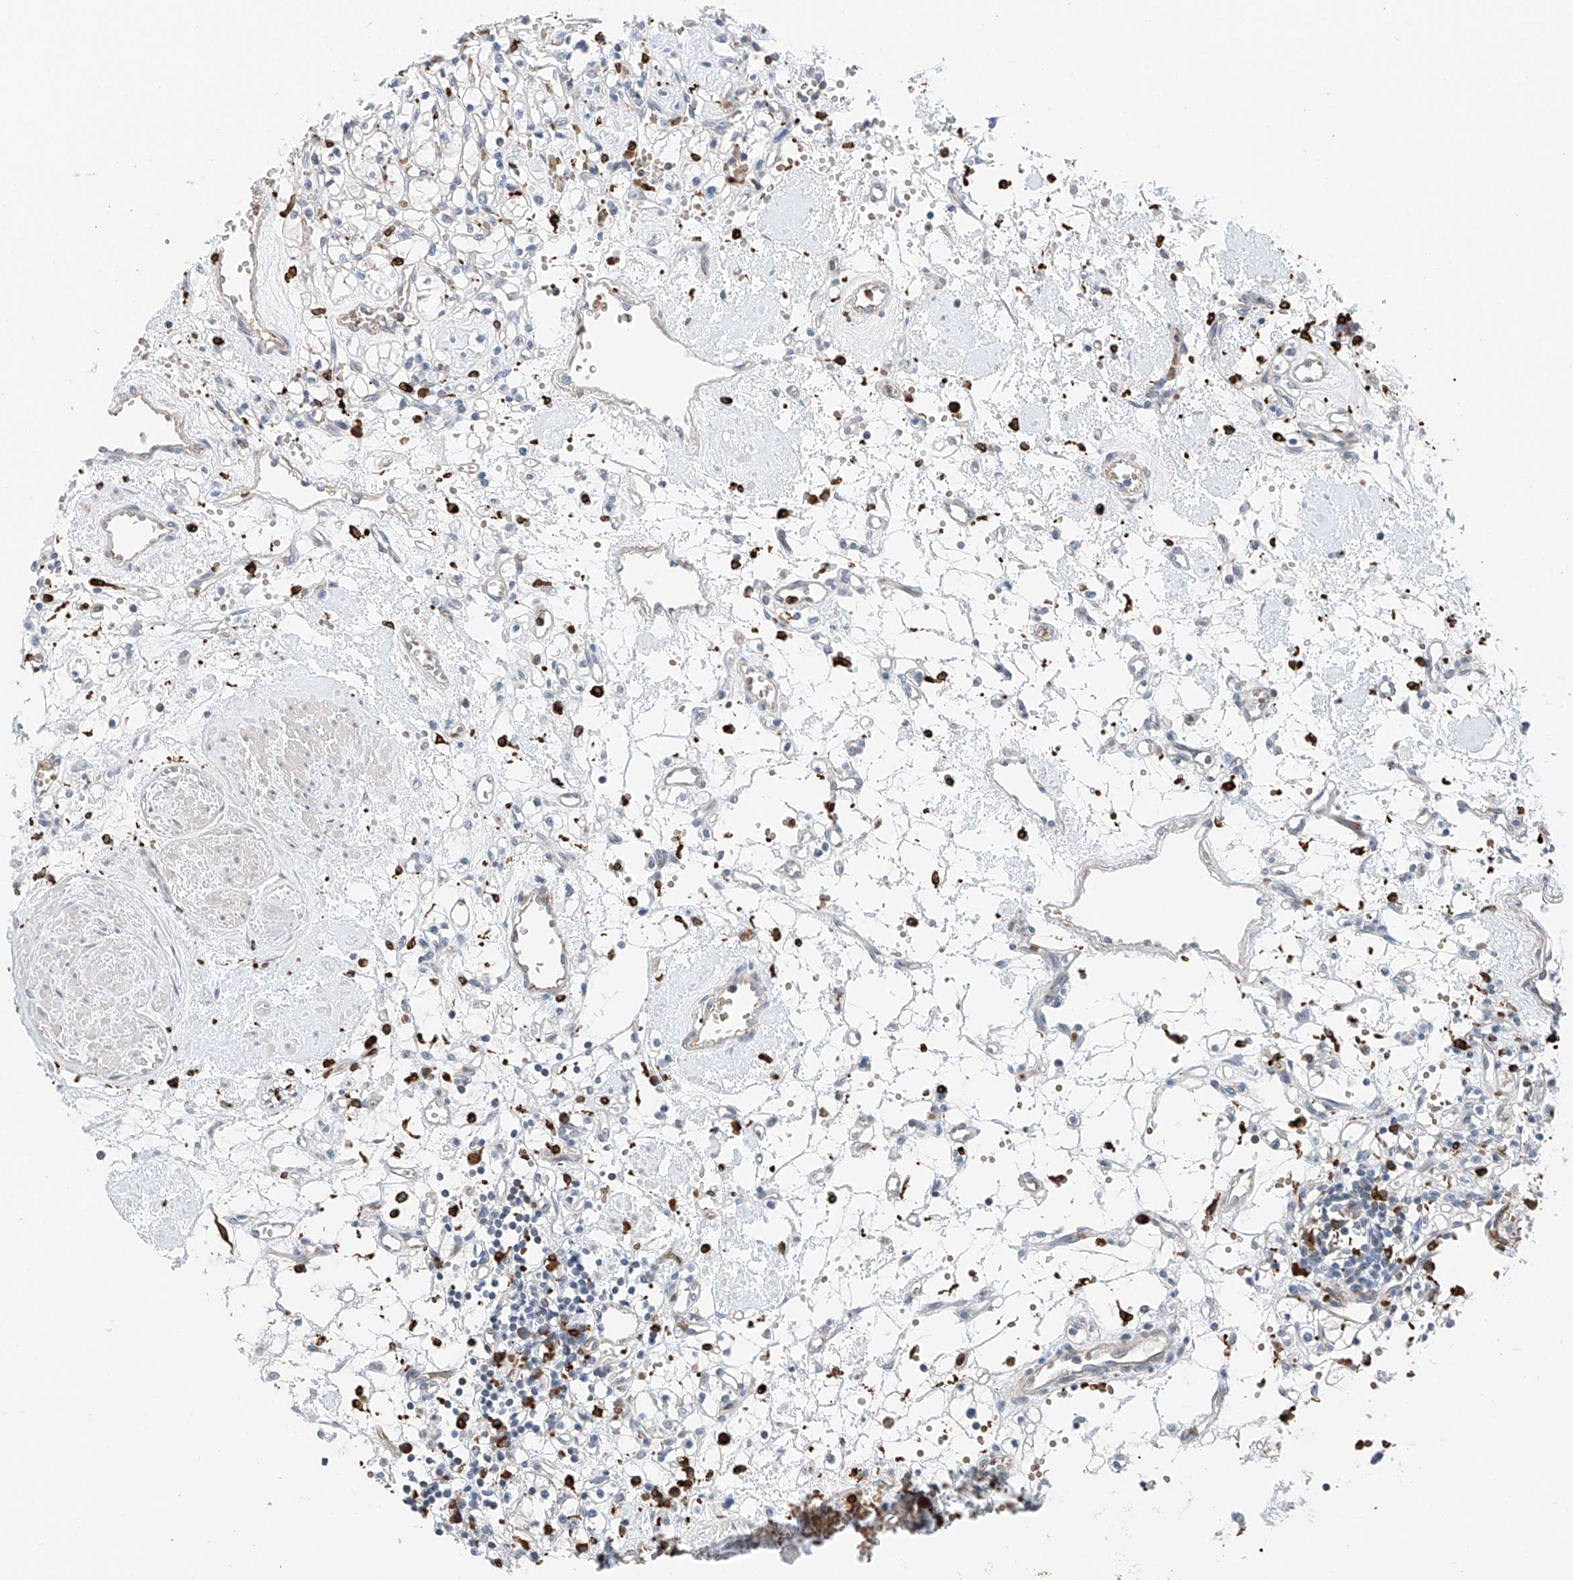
{"staining": {"intensity": "negative", "quantity": "none", "location": "none"}, "tissue": "renal cancer", "cell_type": "Tumor cells", "image_type": "cancer", "snomed": [{"axis": "morphology", "description": "Adenocarcinoma, NOS"}, {"axis": "topography", "description": "Kidney"}], "caption": "The immunohistochemistry photomicrograph has no significant expression in tumor cells of renal cancer (adenocarcinoma) tissue.", "gene": "TBXAS1", "patient": {"sex": "female", "age": 59}}